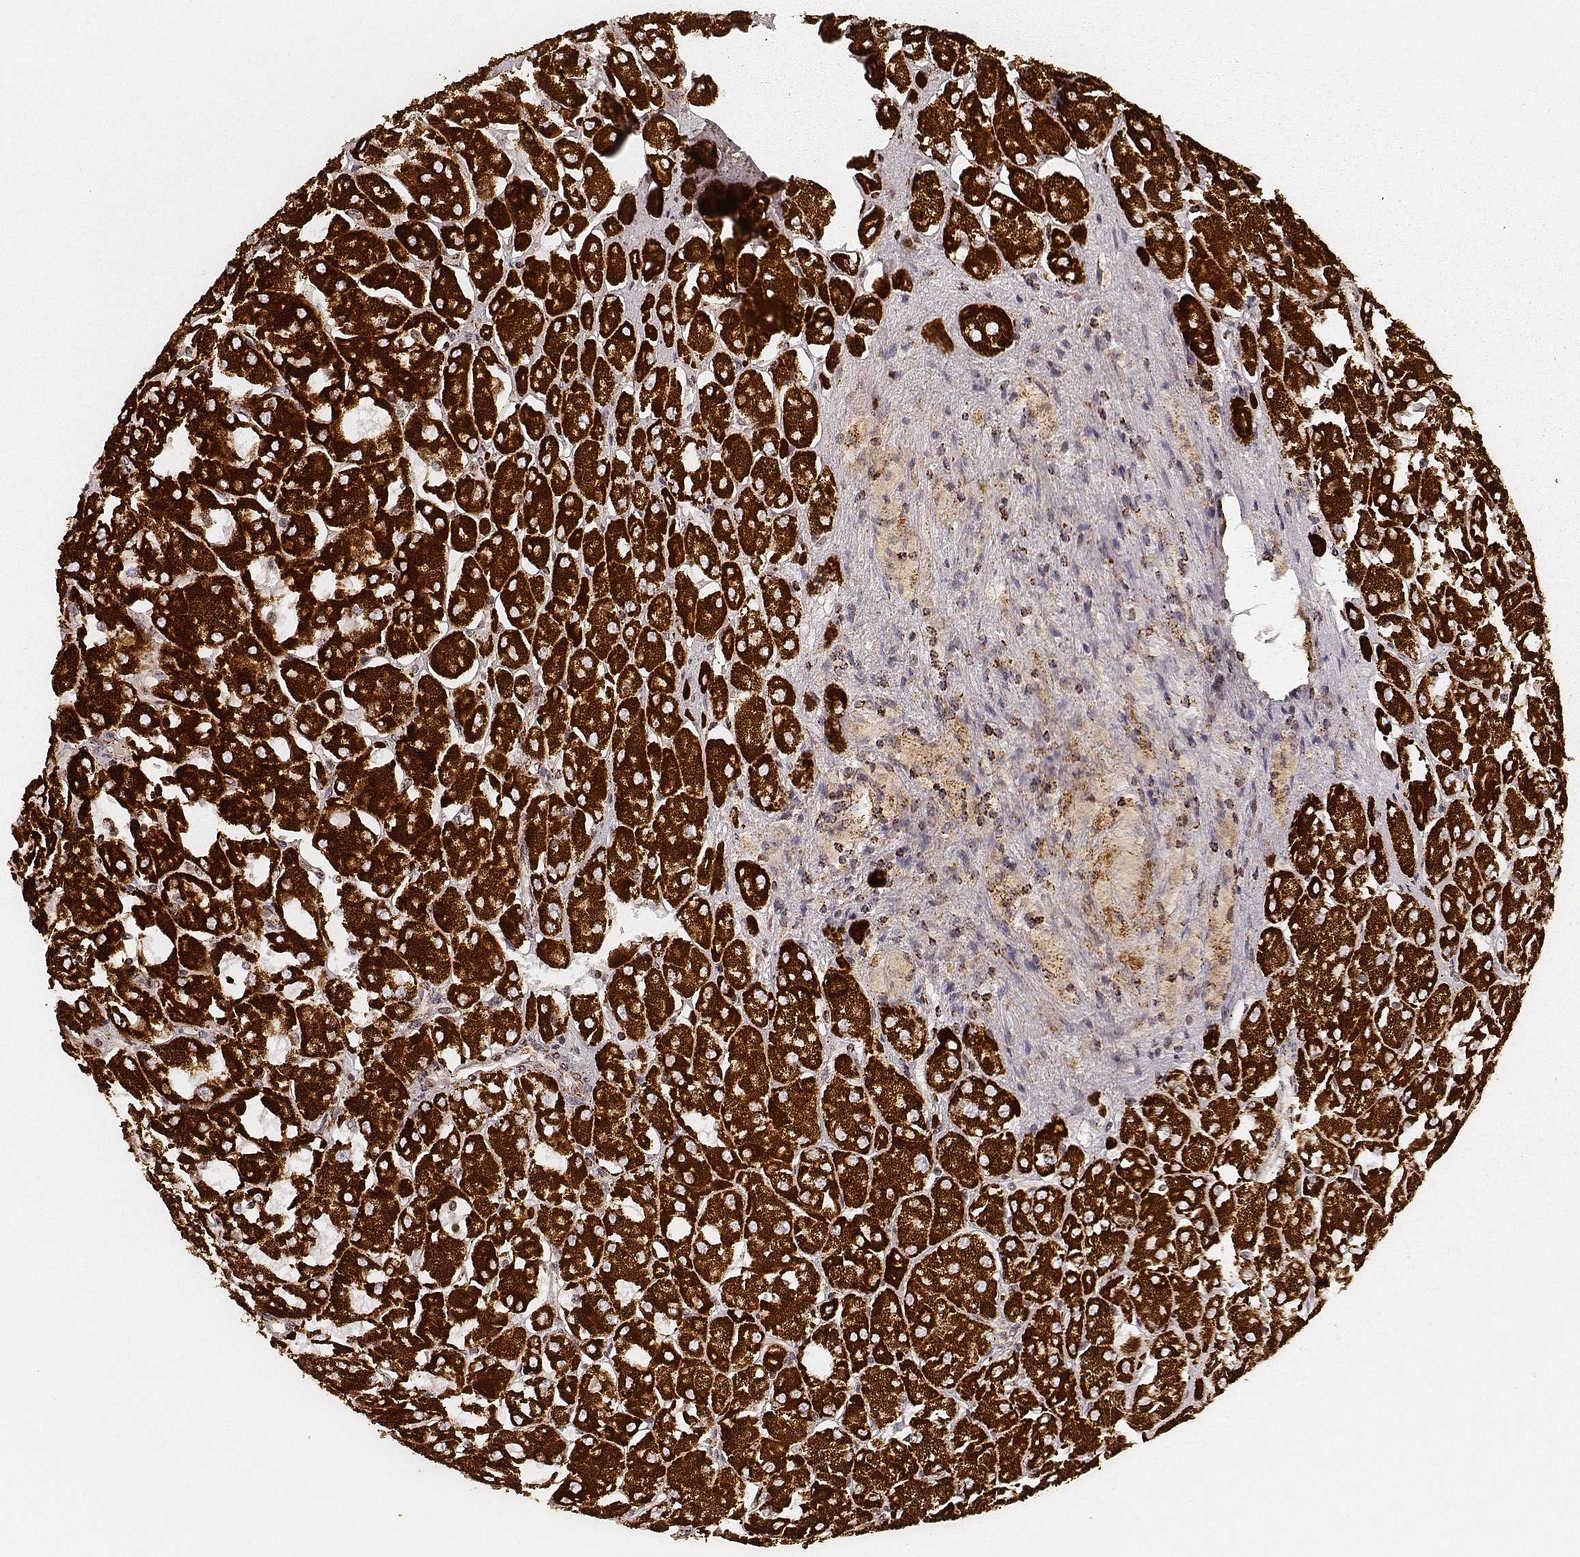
{"staining": {"intensity": "strong", "quantity": ">75%", "location": "cytoplasmic/membranous"}, "tissue": "renal cancer", "cell_type": "Tumor cells", "image_type": "cancer", "snomed": [{"axis": "morphology", "description": "Adenocarcinoma, NOS"}, {"axis": "topography", "description": "Kidney"}], "caption": "DAB immunohistochemical staining of human renal cancer (adenocarcinoma) demonstrates strong cytoplasmic/membranous protein positivity in approximately >75% of tumor cells.", "gene": "CS", "patient": {"sex": "male", "age": 72}}